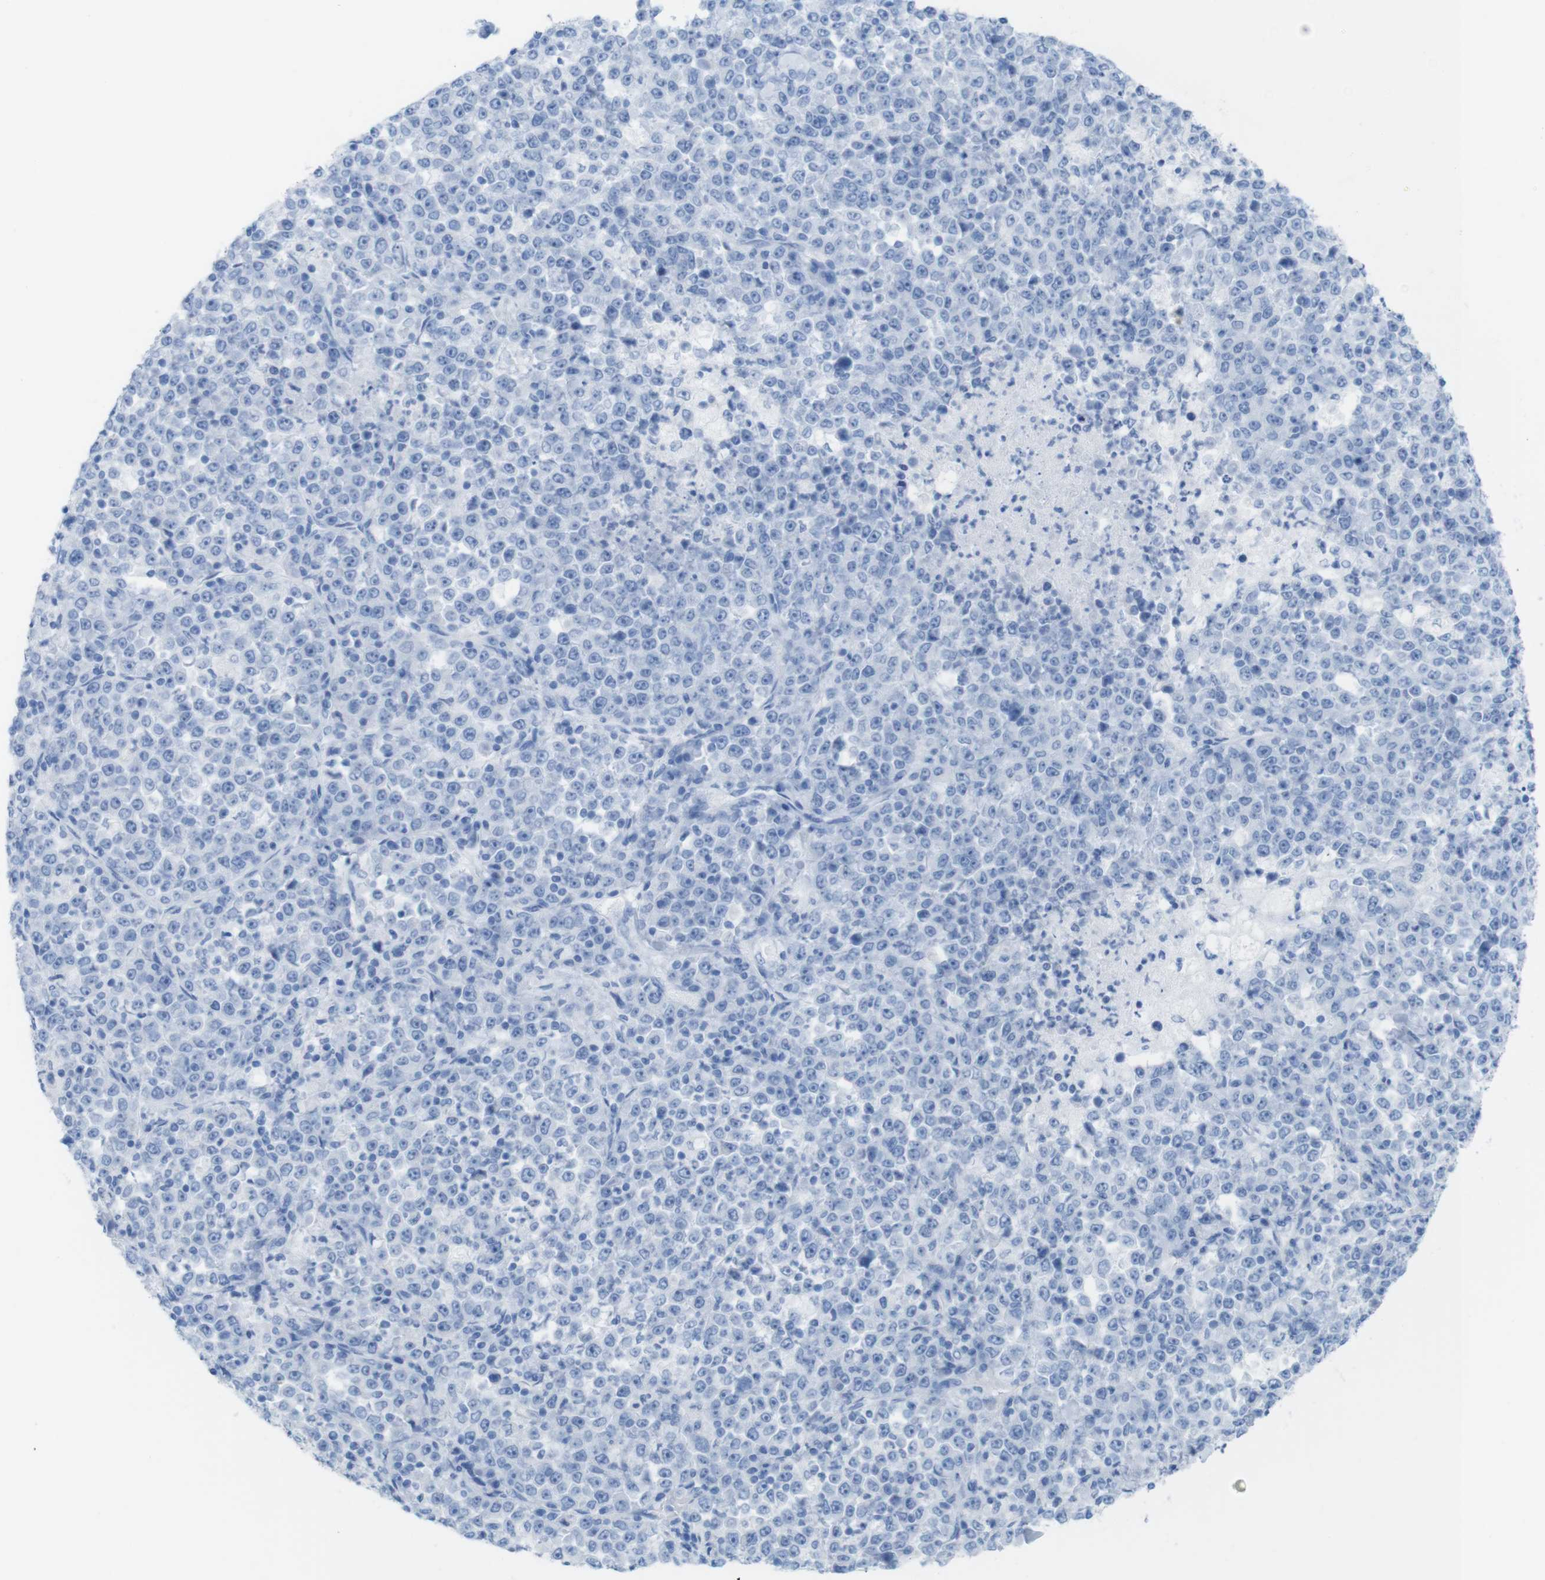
{"staining": {"intensity": "negative", "quantity": "none", "location": "none"}, "tissue": "stomach cancer", "cell_type": "Tumor cells", "image_type": "cancer", "snomed": [{"axis": "morphology", "description": "Normal tissue, NOS"}, {"axis": "morphology", "description": "Adenocarcinoma, NOS"}, {"axis": "topography", "description": "Stomach, upper"}, {"axis": "topography", "description": "Stomach"}], "caption": "DAB immunohistochemical staining of human stomach adenocarcinoma demonstrates no significant staining in tumor cells.", "gene": "MYH7", "patient": {"sex": "male", "age": 59}}